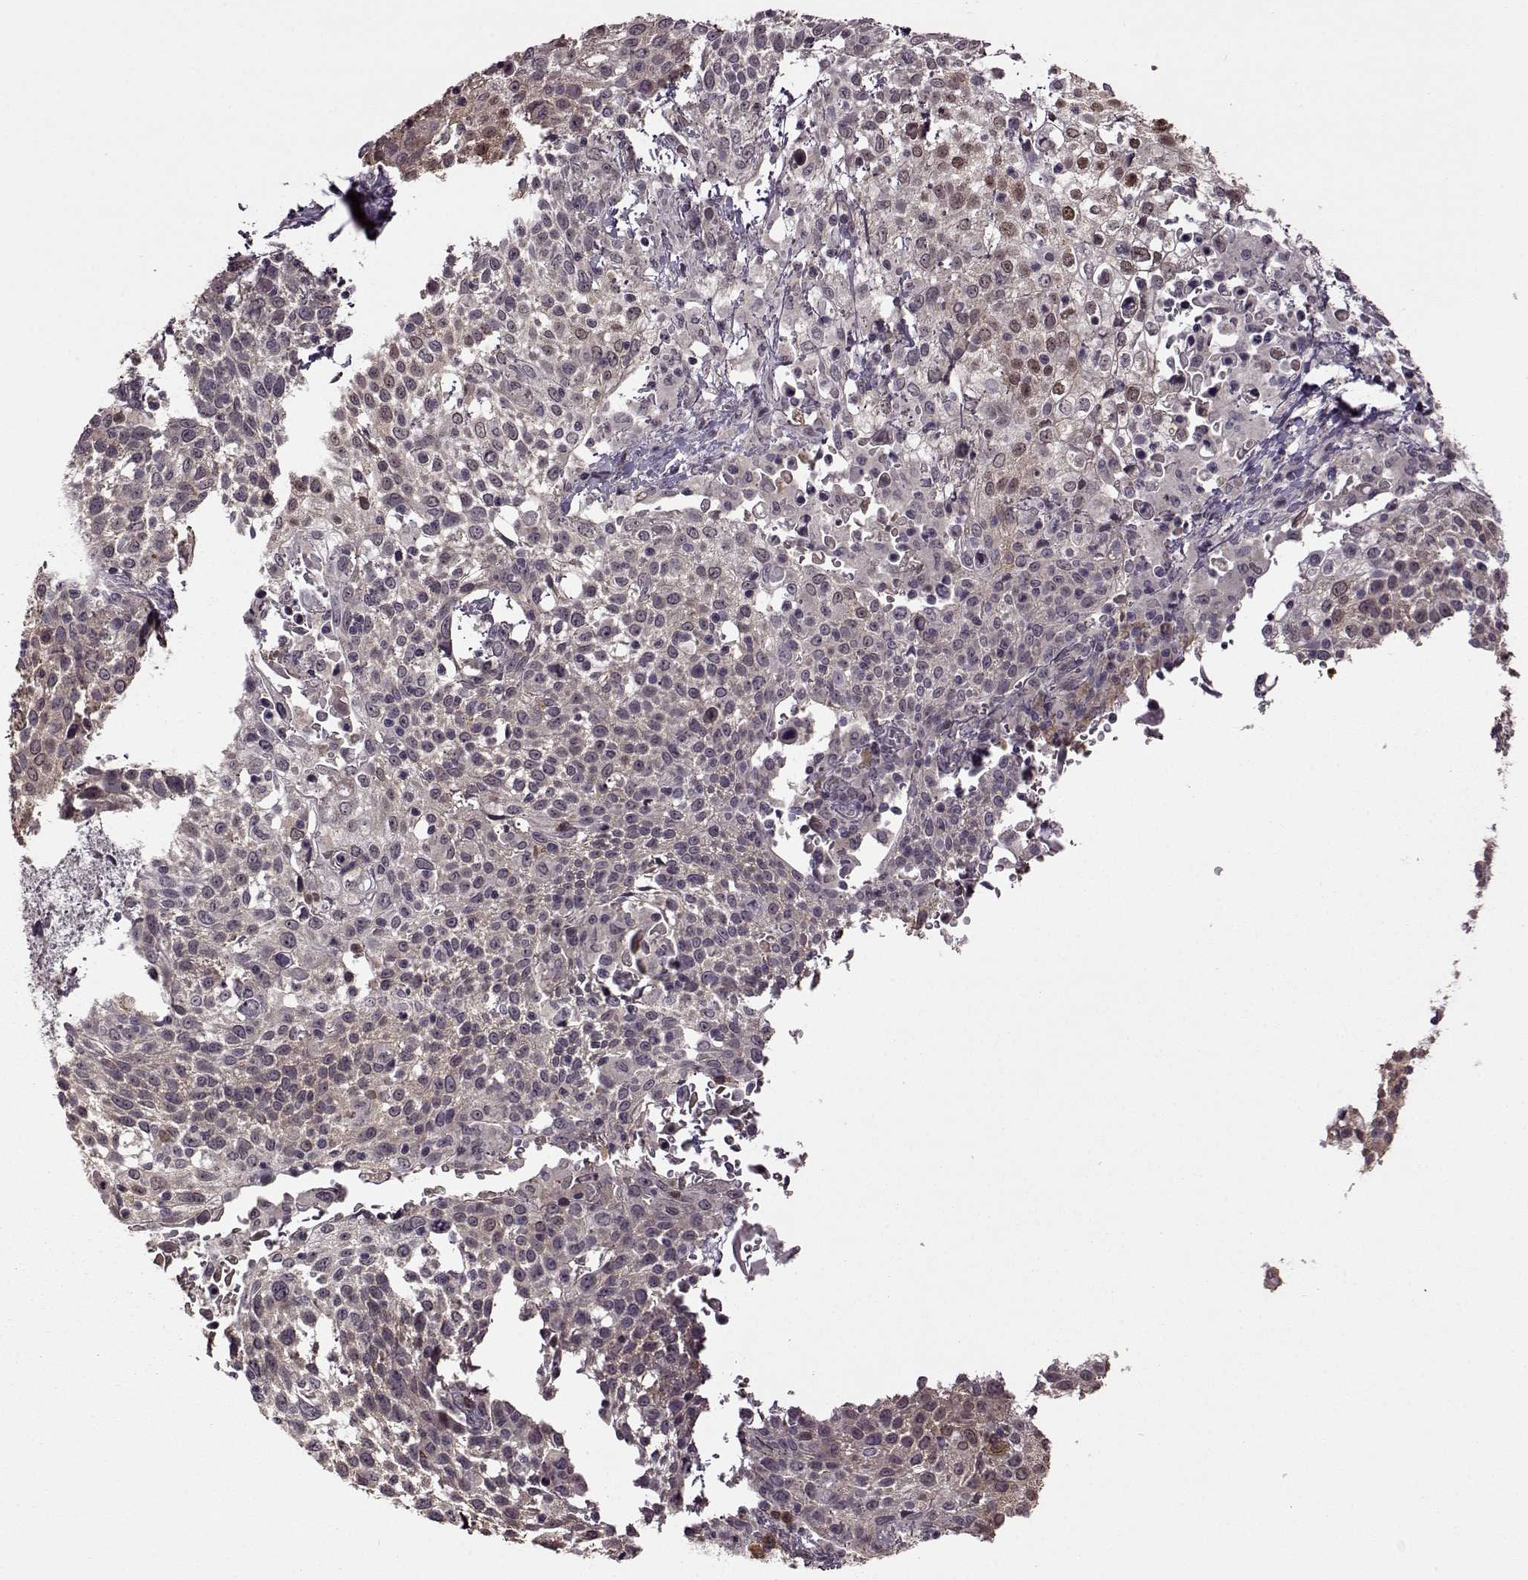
{"staining": {"intensity": "negative", "quantity": "none", "location": "none"}, "tissue": "cervical cancer", "cell_type": "Tumor cells", "image_type": "cancer", "snomed": [{"axis": "morphology", "description": "Squamous cell carcinoma, NOS"}, {"axis": "topography", "description": "Cervix"}], "caption": "DAB immunohistochemical staining of cervical squamous cell carcinoma demonstrates no significant expression in tumor cells.", "gene": "MAIP1", "patient": {"sex": "female", "age": 61}}